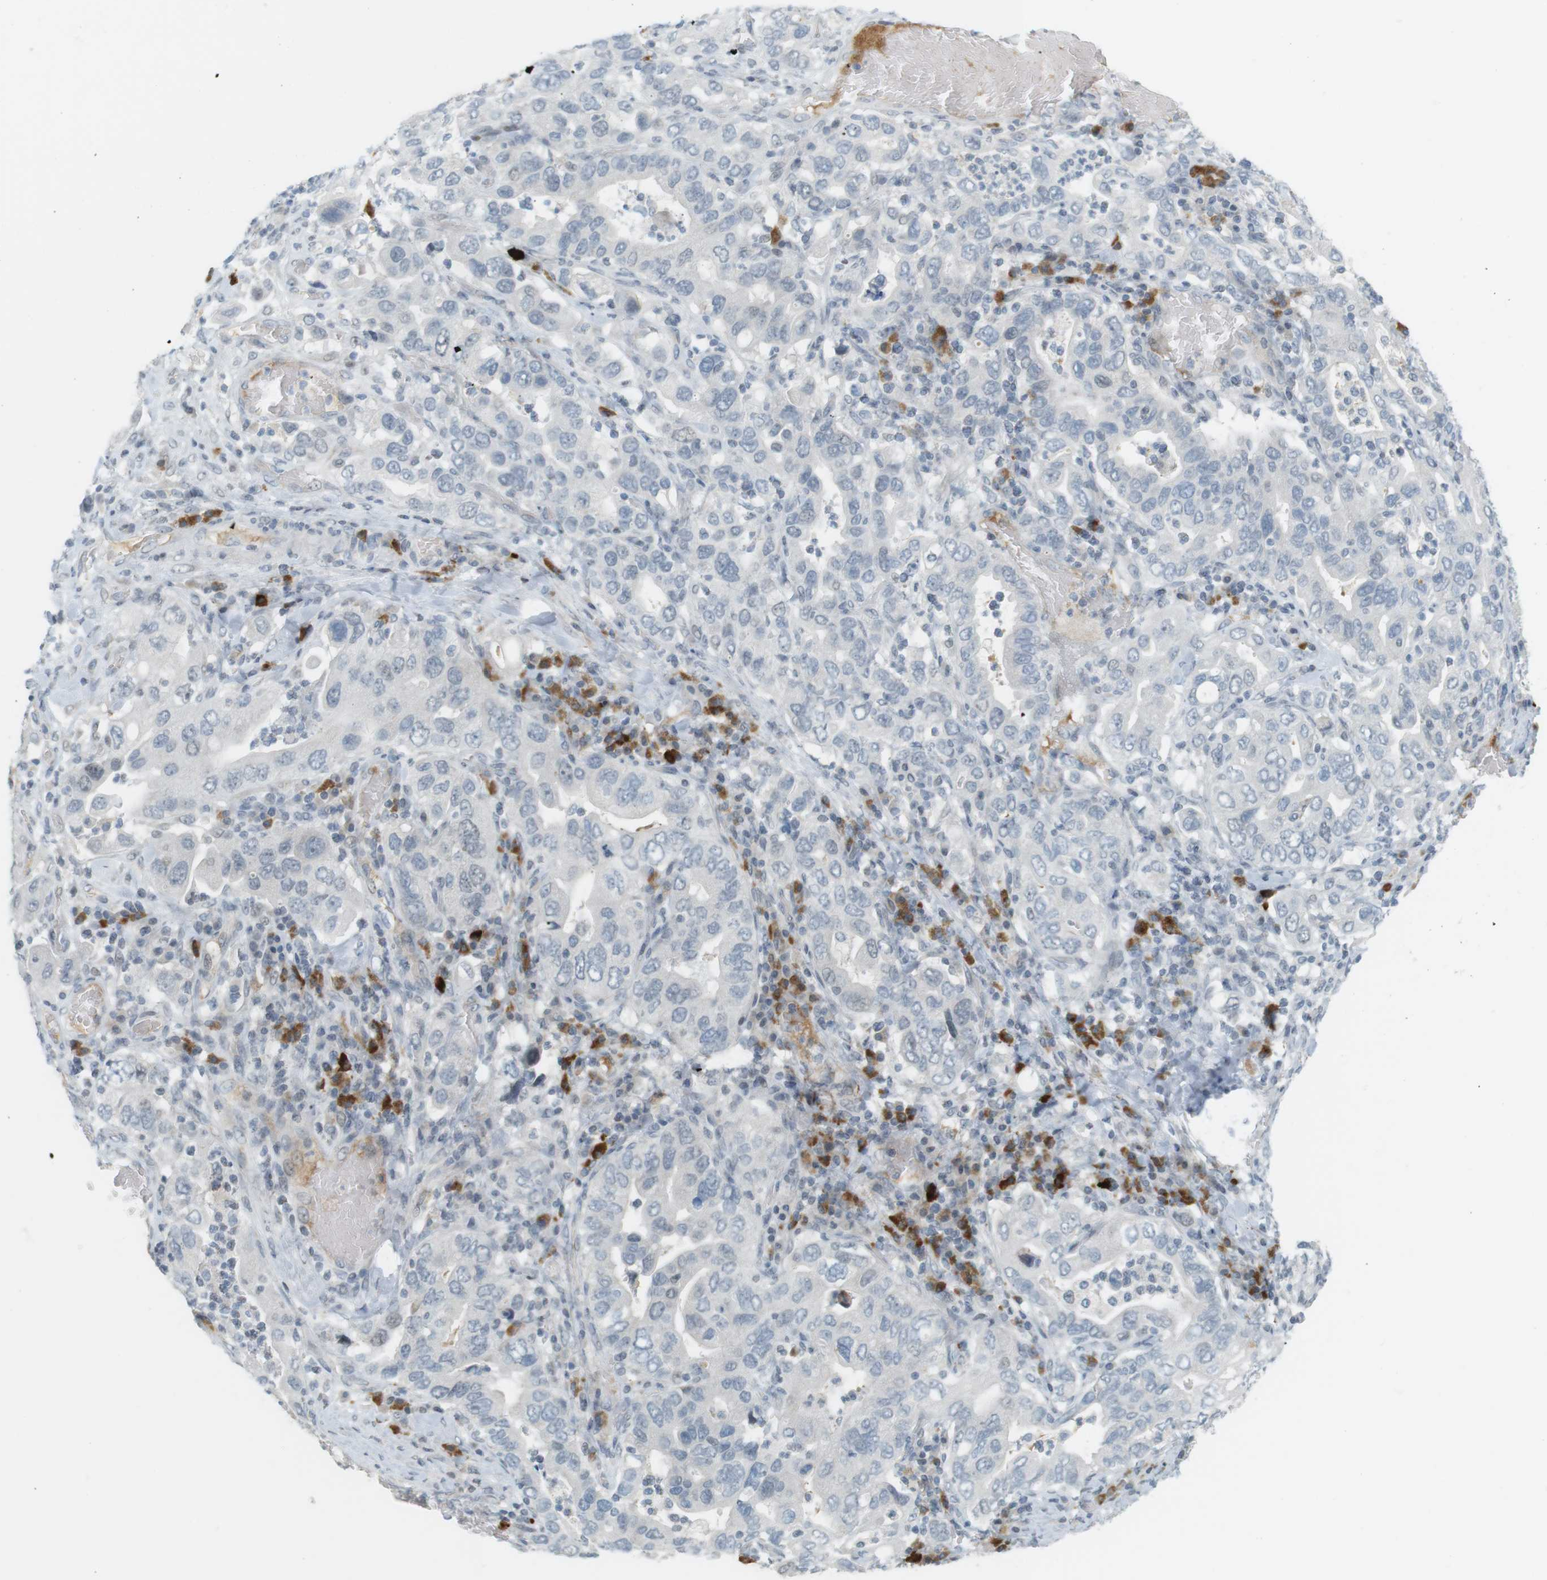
{"staining": {"intensity": "negative", "quantity": "none", "location": "none"}, "tissue": "stomach cancer", "cell_type": "Tumor cells", "image_type": "cancer", "snomed": [{"axis": "morphology", "description": "Adenocarcinoma, NOS"}, {"axis": "topography", "description": "Stomach, upper"}], "caption": "This is a micrograph of immunohistochemistry staining of stomach adenocarcinoma, which shows no staining in tumor cells.", "gene": "DMC1", "patient": {"sex": "male", "age": 62}}